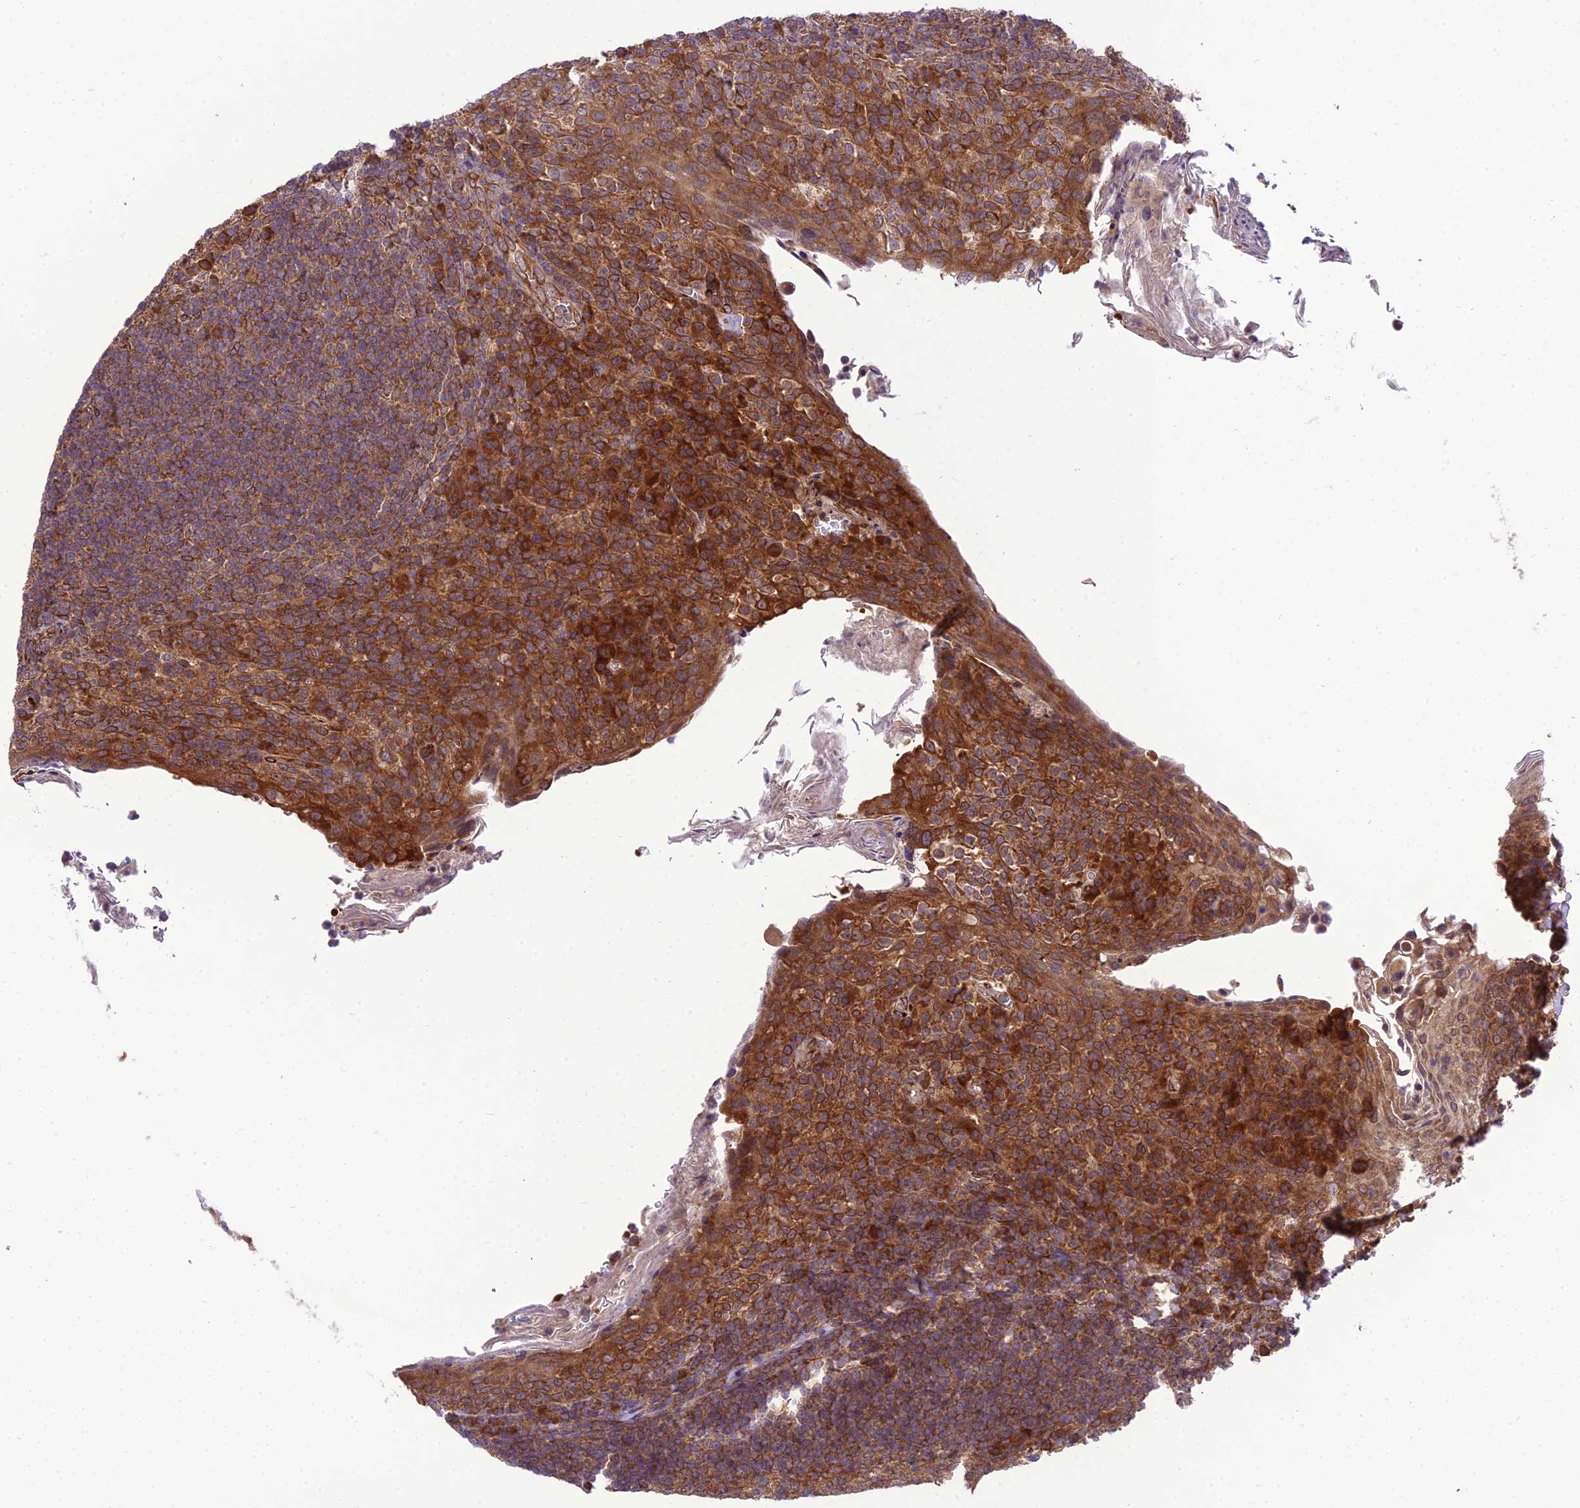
{"staining": {"intensity": "moderate", "quantity": ">75%", "location": "cytoplasmic/membranous"}, "tissue": "tonsil", "cell_type": "Germinal center cells", "image_type": "normal", "snomed": [{"axis": "morphology", "description": "Normal tissue, NOS"}, {"axis": "topography", "description": "Tonsil"}], "caption": "A histopathology image showing moderate cytoplasmic/membranous staining in approximately >75% of germinal center cells in unremarkable tonsil, as visualized by brown immunohistochemical staining.", "gene": "DHCR7", "patient": {"sex": "female", "age": 10}}